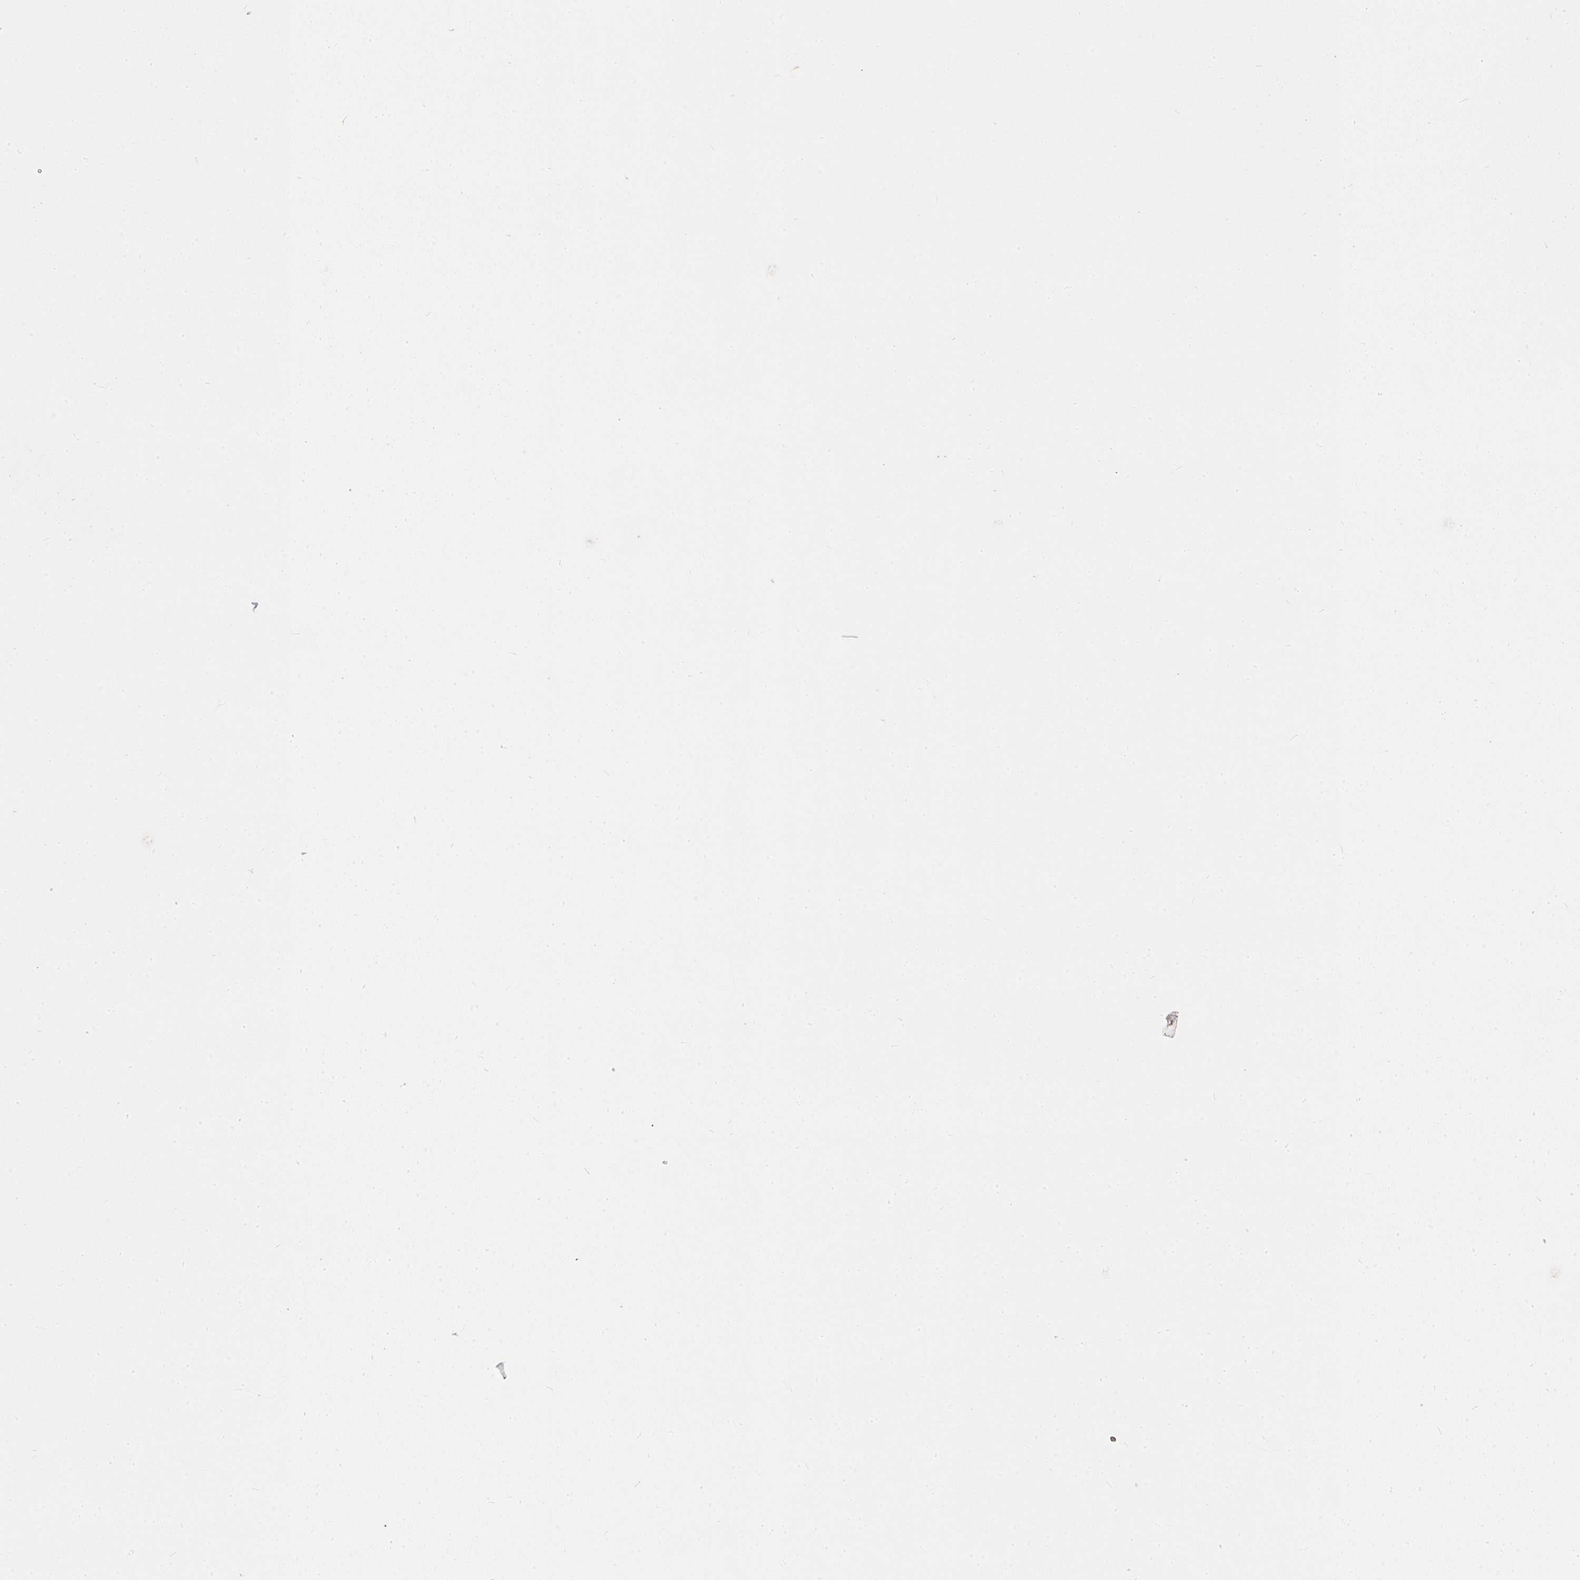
{"staining": {"intensity": "negative", "quantity": "none", "location": "none"}, "tissue": "parathyroid gland", "cell_type": "Glandular cells", "image_type": "normal", "snomed": [{"axis": "morphology", "description": "Normal tissue, NOS"}, {"axis": "topography", "description": "Parathyroid gland"}], "caption": "DAB immunohistochemical staining of normal parathyroid gland shows no significant positivity in glandular cells.", "gene": "SHISA2", "patient": {"sex": "female", "age": 56}}